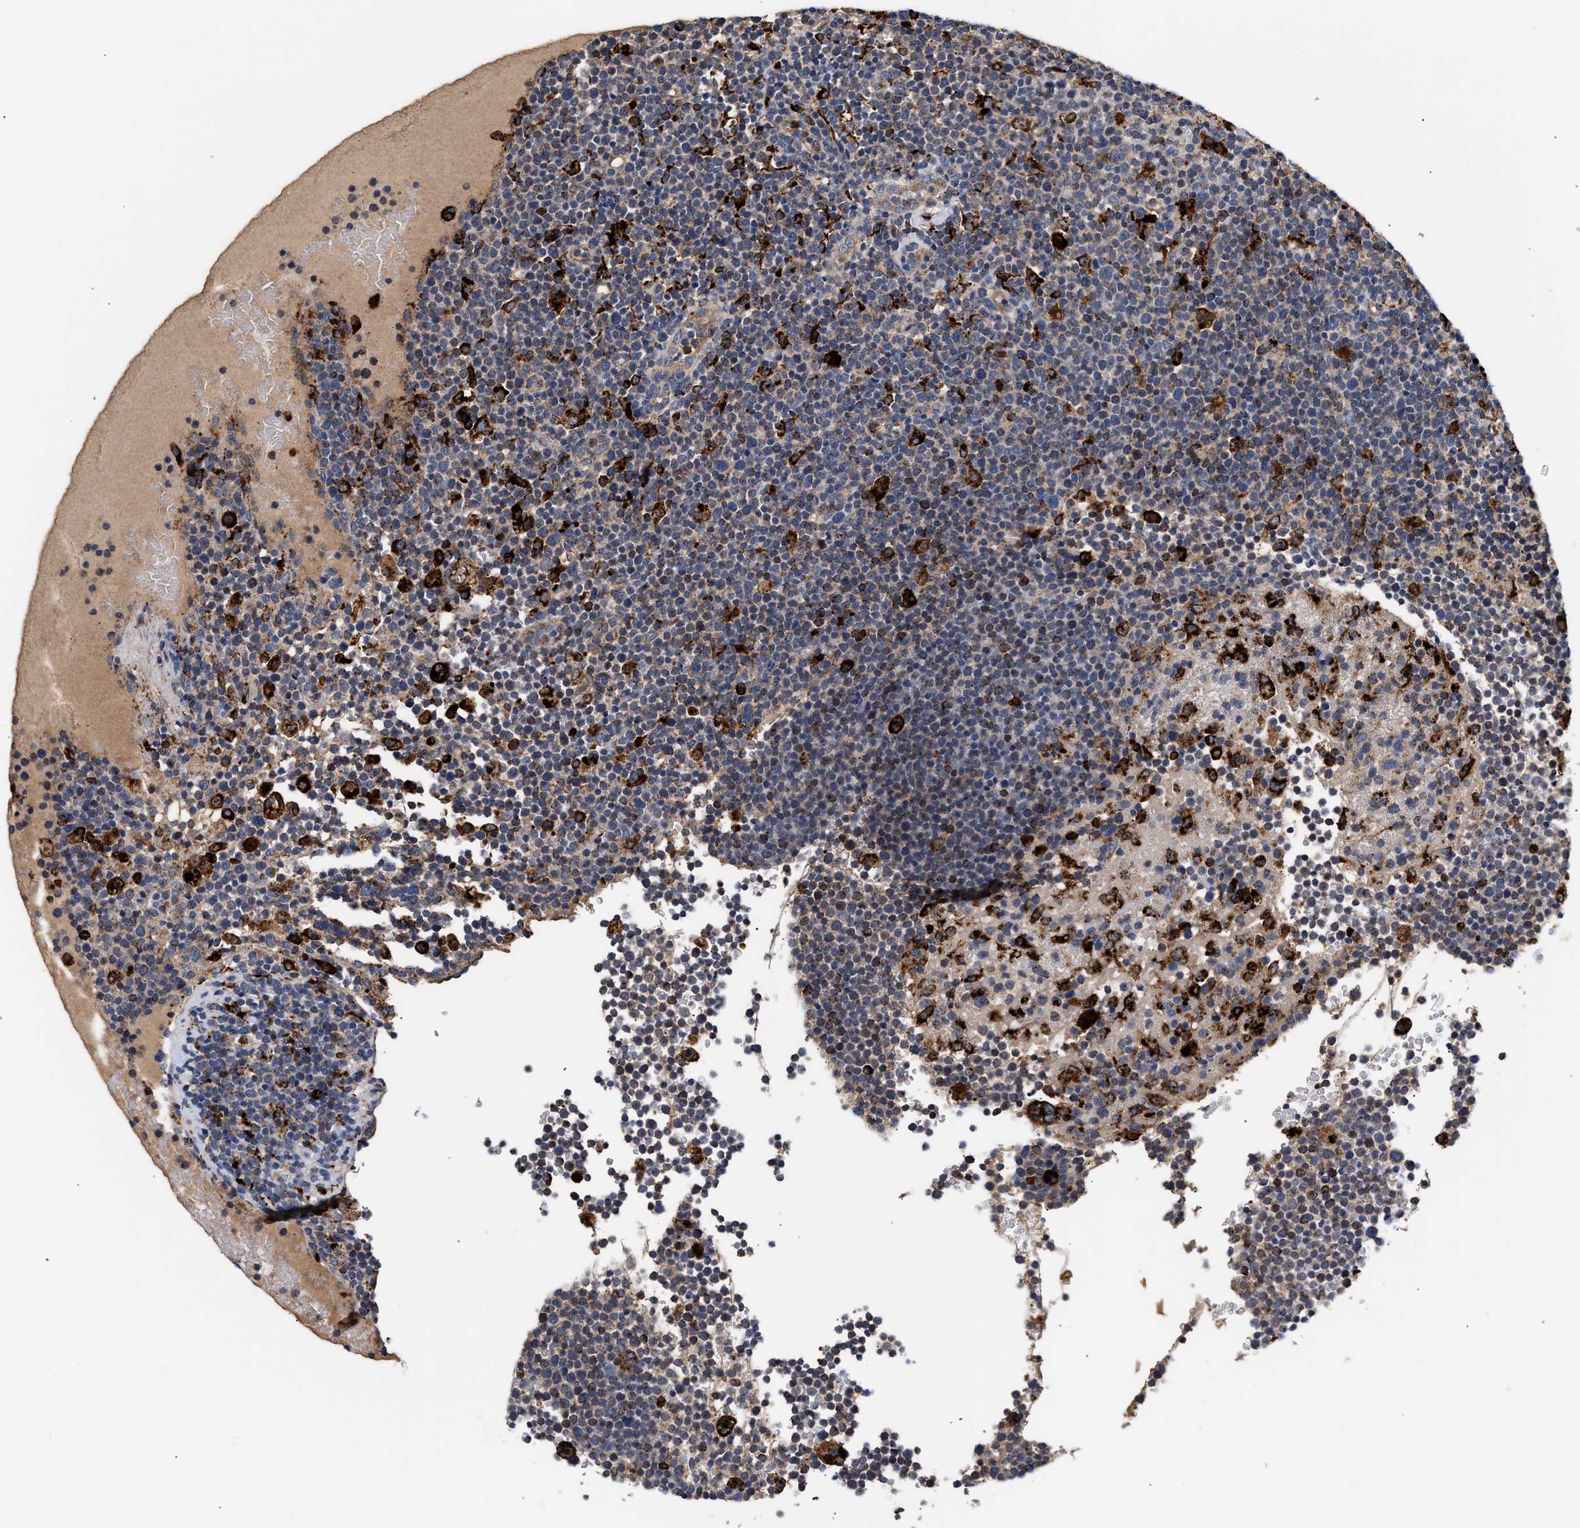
{"staining": {"intensity": "negative", "quantity": "none", "location": "none"}, "tissue": "lymphoma", "cell_type": "Tumor cells", "image_type": "cancer", "snomed": [{"axis": "morphology", "description": "Malignant lymphoma, non-Hodgkin's type, High grade"}, {"axis": "topography", "description": "Lymph node"}], "caption": "The photomicrograph exhibits no staining of tumor cells in lymphoma.", "gene": "CCDC146", "patient": {"sex": "male", "age": 61}}